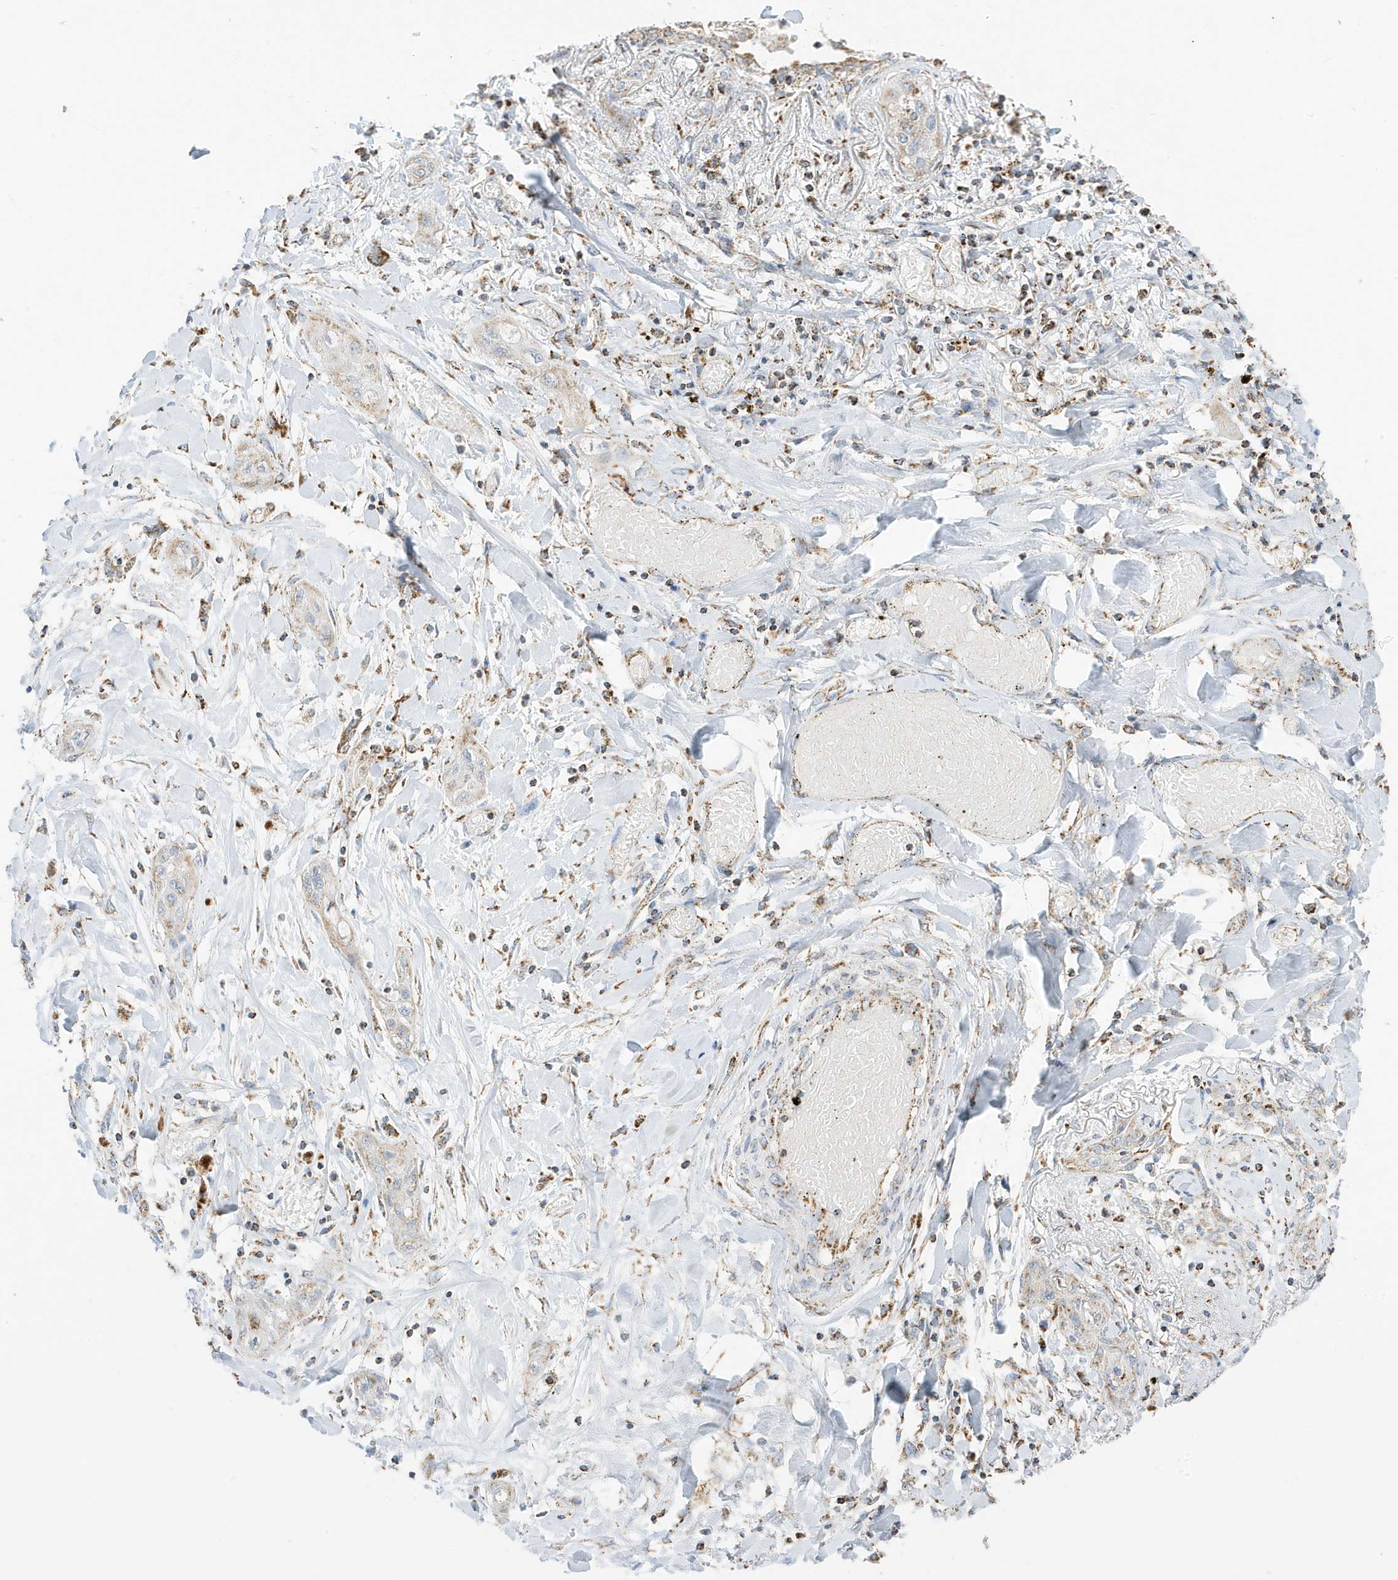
{"staining": {"intensity": "weak", "quantity": "<25%", "location": "cytoplasmic/membranous"}, "tissue": "lung cancer", "cell_type": "Tumor cells", "image_type": "cancer", "snomed": [{"axis": "morphology", "description": "Squamous cell carcinoma, NOS"}, {"axis": "topography", "description": "Lung"}], "caption": "This is an immunohistochemistry (IHC) micrograph of lung cancer. There is no staining in tumor cells.", "gene": "ATP5ME", "patient": {"sex": "female", "age": 47}}